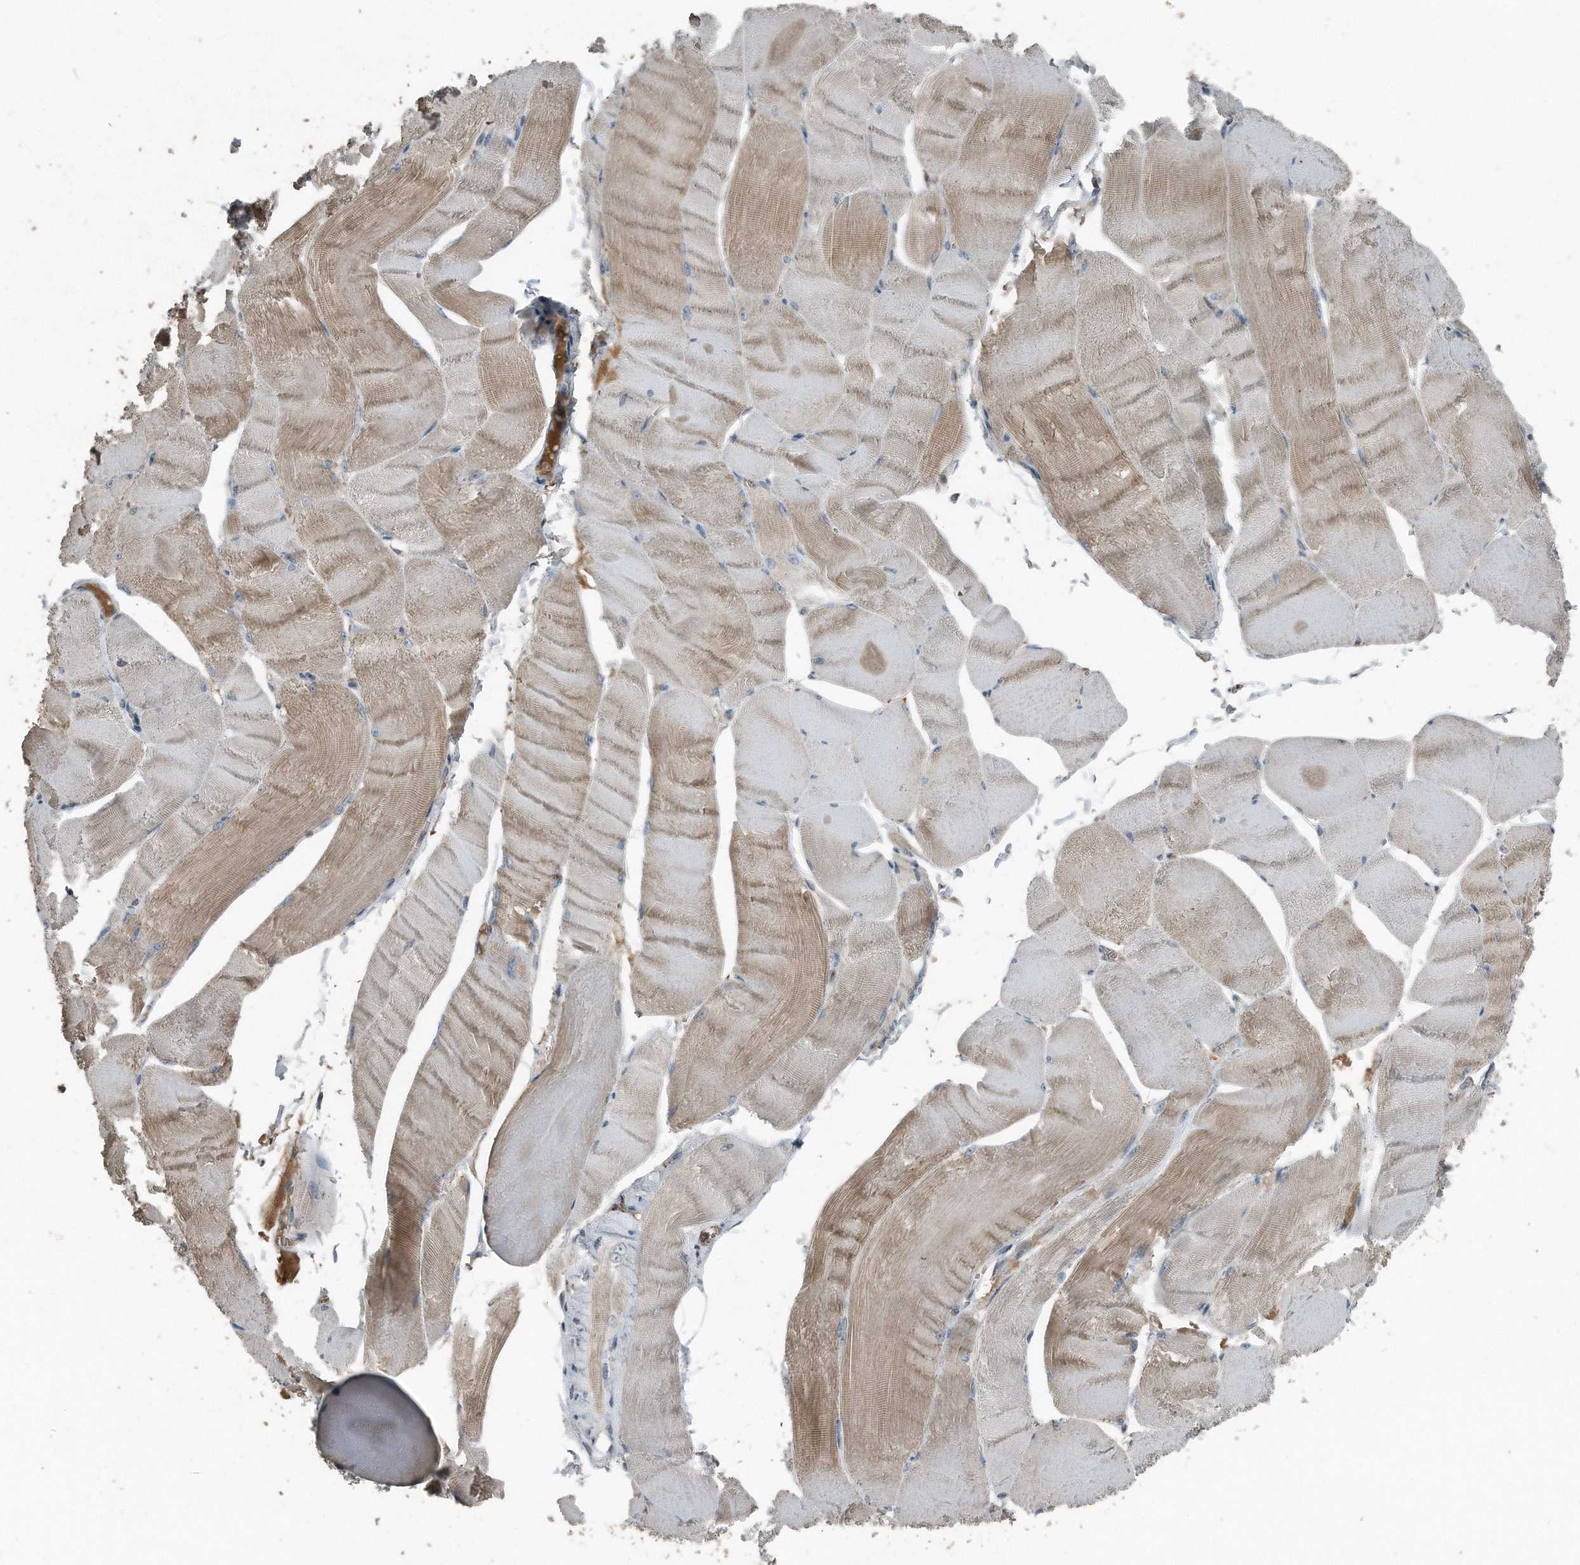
{"staining": {"intensity": "moderate", "quantity": "25%-75%", "location": "cytoplasmic/membranous"}, "tissue": "skeletal muscle", "cell_type": "Myocytes", "image_type": "normal", "snomed": [{"axis": "morphology", "description": "Normal tissue, NOS"}, {"axis": "morphology", "description": "Basal cell carcinoma"}, {"axis": "topography", "description": "Skeletal muscle"}], "caption": "Immunohistochemical staining of unremarkable skeletal muscle reveals 25%-75% levels of moderate cytoplasmic/membranous protein expression in about 25%-75% of myocytes. (DAB IHC with brightfield microscopy, high magnification).", "gene": "C9", "patient": {"sex": "female", "age": 64}}